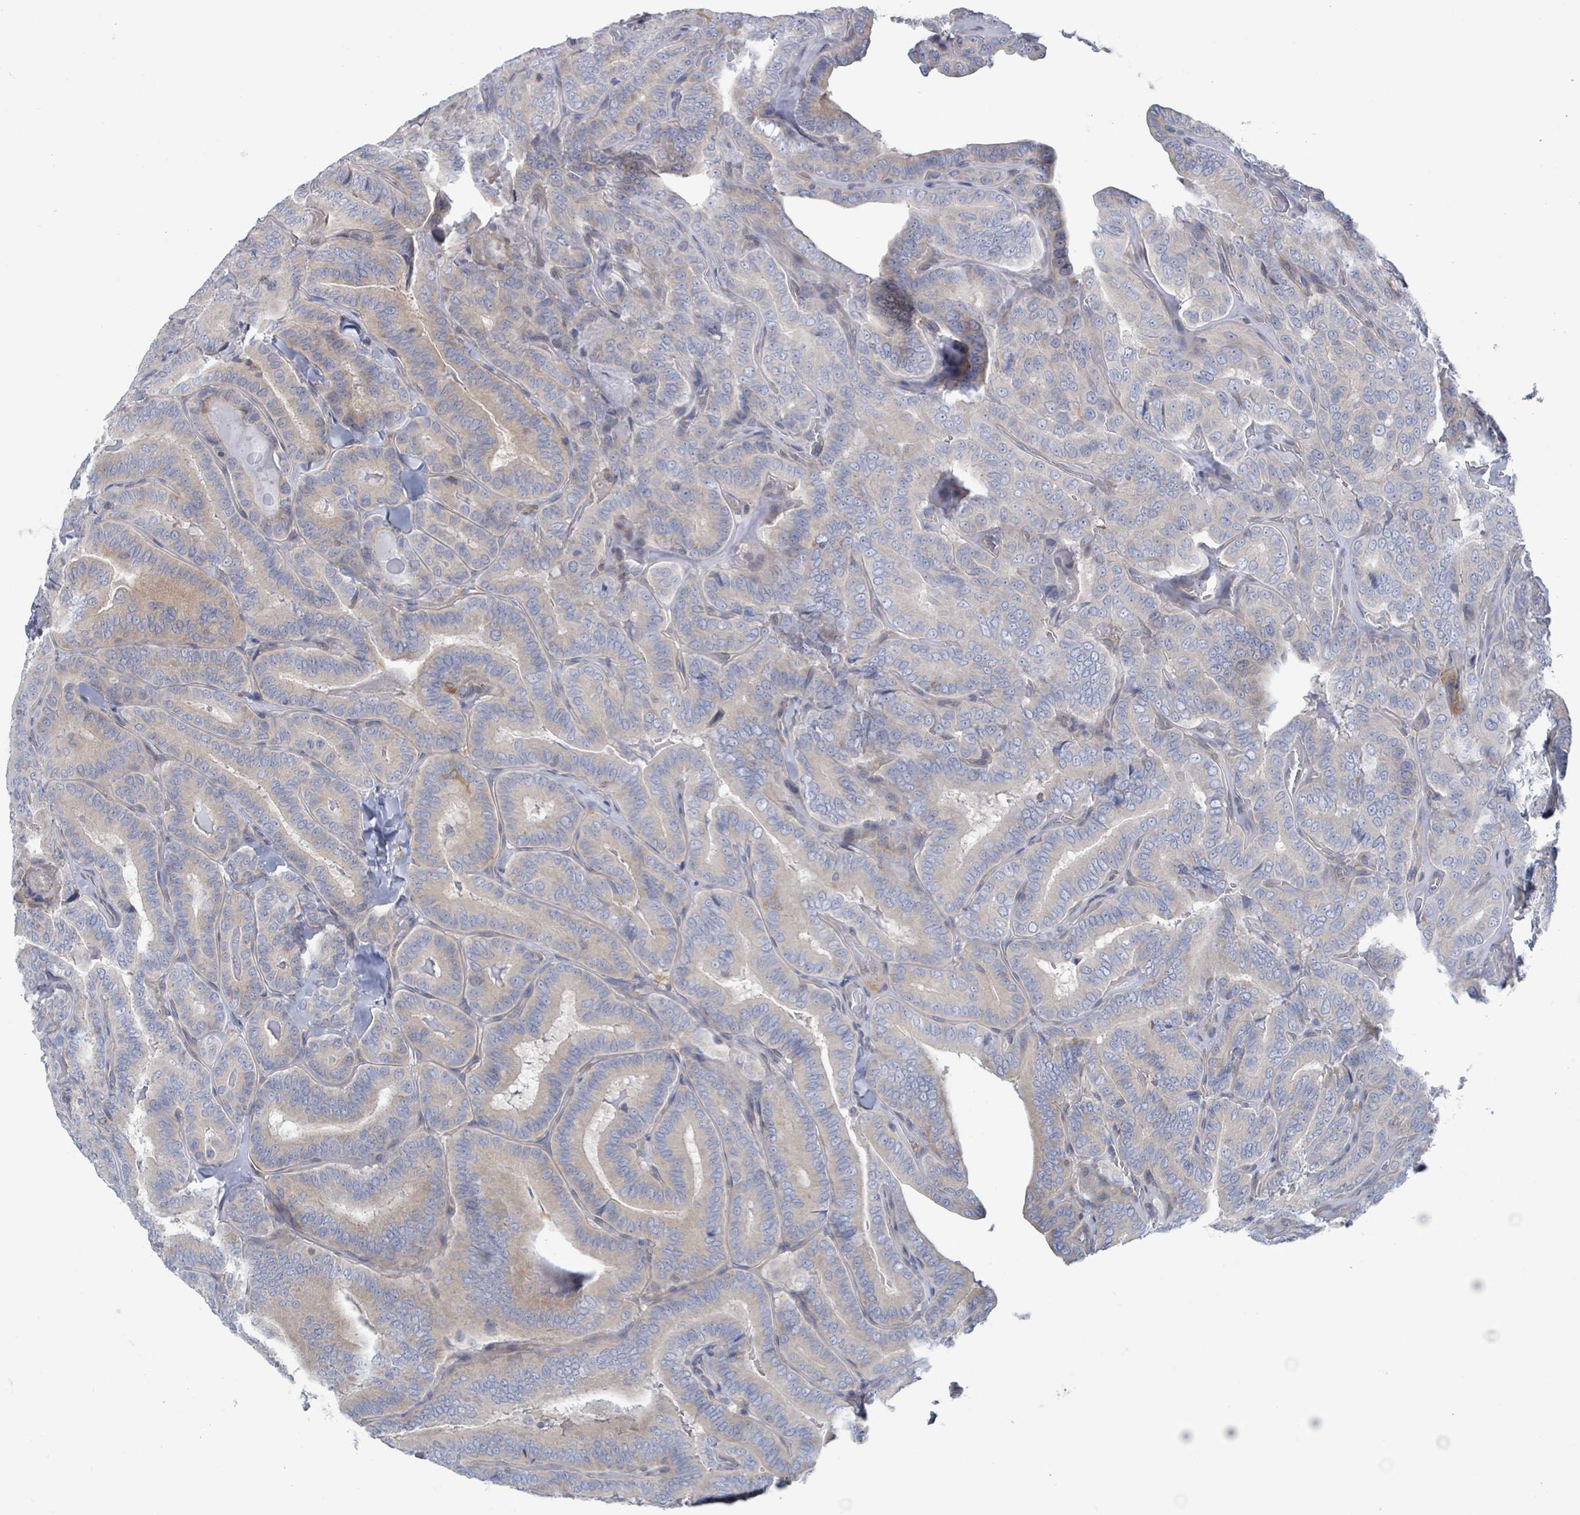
{"staining": {"intensity": "weak", "quantity": "<25%", "location": "cytoplasmic/membranous"}, "tissue": "thyroid cancer", "cell_type": "Tumor cells", "image_type": "cancer", "snomed": [{"axis": "morphology", "description": "Papillary adenocarcinoma, NOS"}, {"axis": "topography", "description": "Thyroid gland"}], "caption": "Immunohistochemical staining of thyroid cancer (papillary adenocarcinoma) shows no significant staining in tumor cells. (Stains: DAB (3,3'-diaminobenzidine) immunohistochemistry with hematoxylin counter stain, Microscopy: brightfield microscopy at high magnification).", "gene": "DGKZ", "patient": {"sex": "male", "age": 61}}